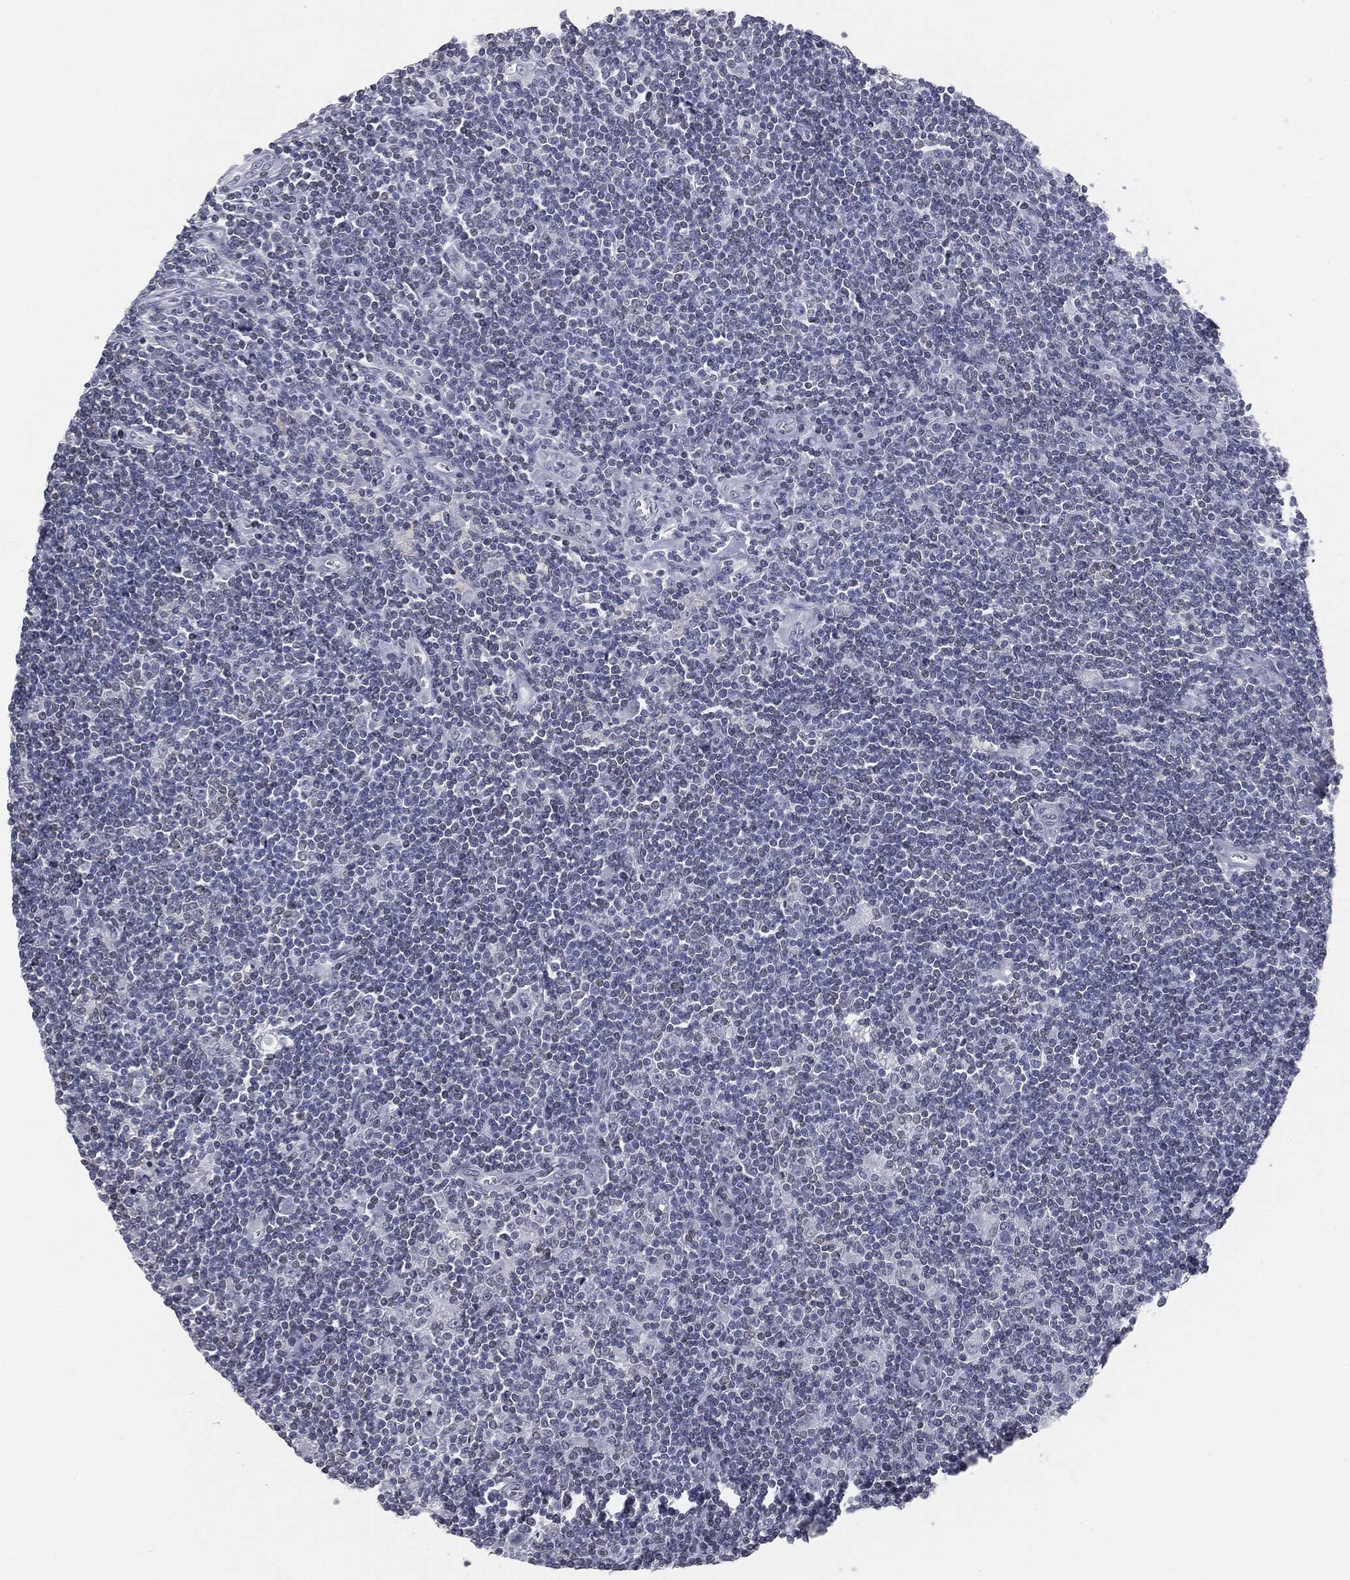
{"staining": {"intensity": "negative", "quantity": "none", "location": "none"}, "tissue": "lymphoma", "cell_type": "Tumor cells", "image_type": "cancer", "snomed": [{"axis": "morphology", "description": "Hodgkin's disease, NOS"}, {"axis": "topography", "description": "Lymph node"}], "caption": "IHC photomicrograph of lymphoma stained for a protein (brown), which exhibits no positivity in tumor cells.", "gene": "ALDOB", "patient": {"sex": "male", "age": 40}}